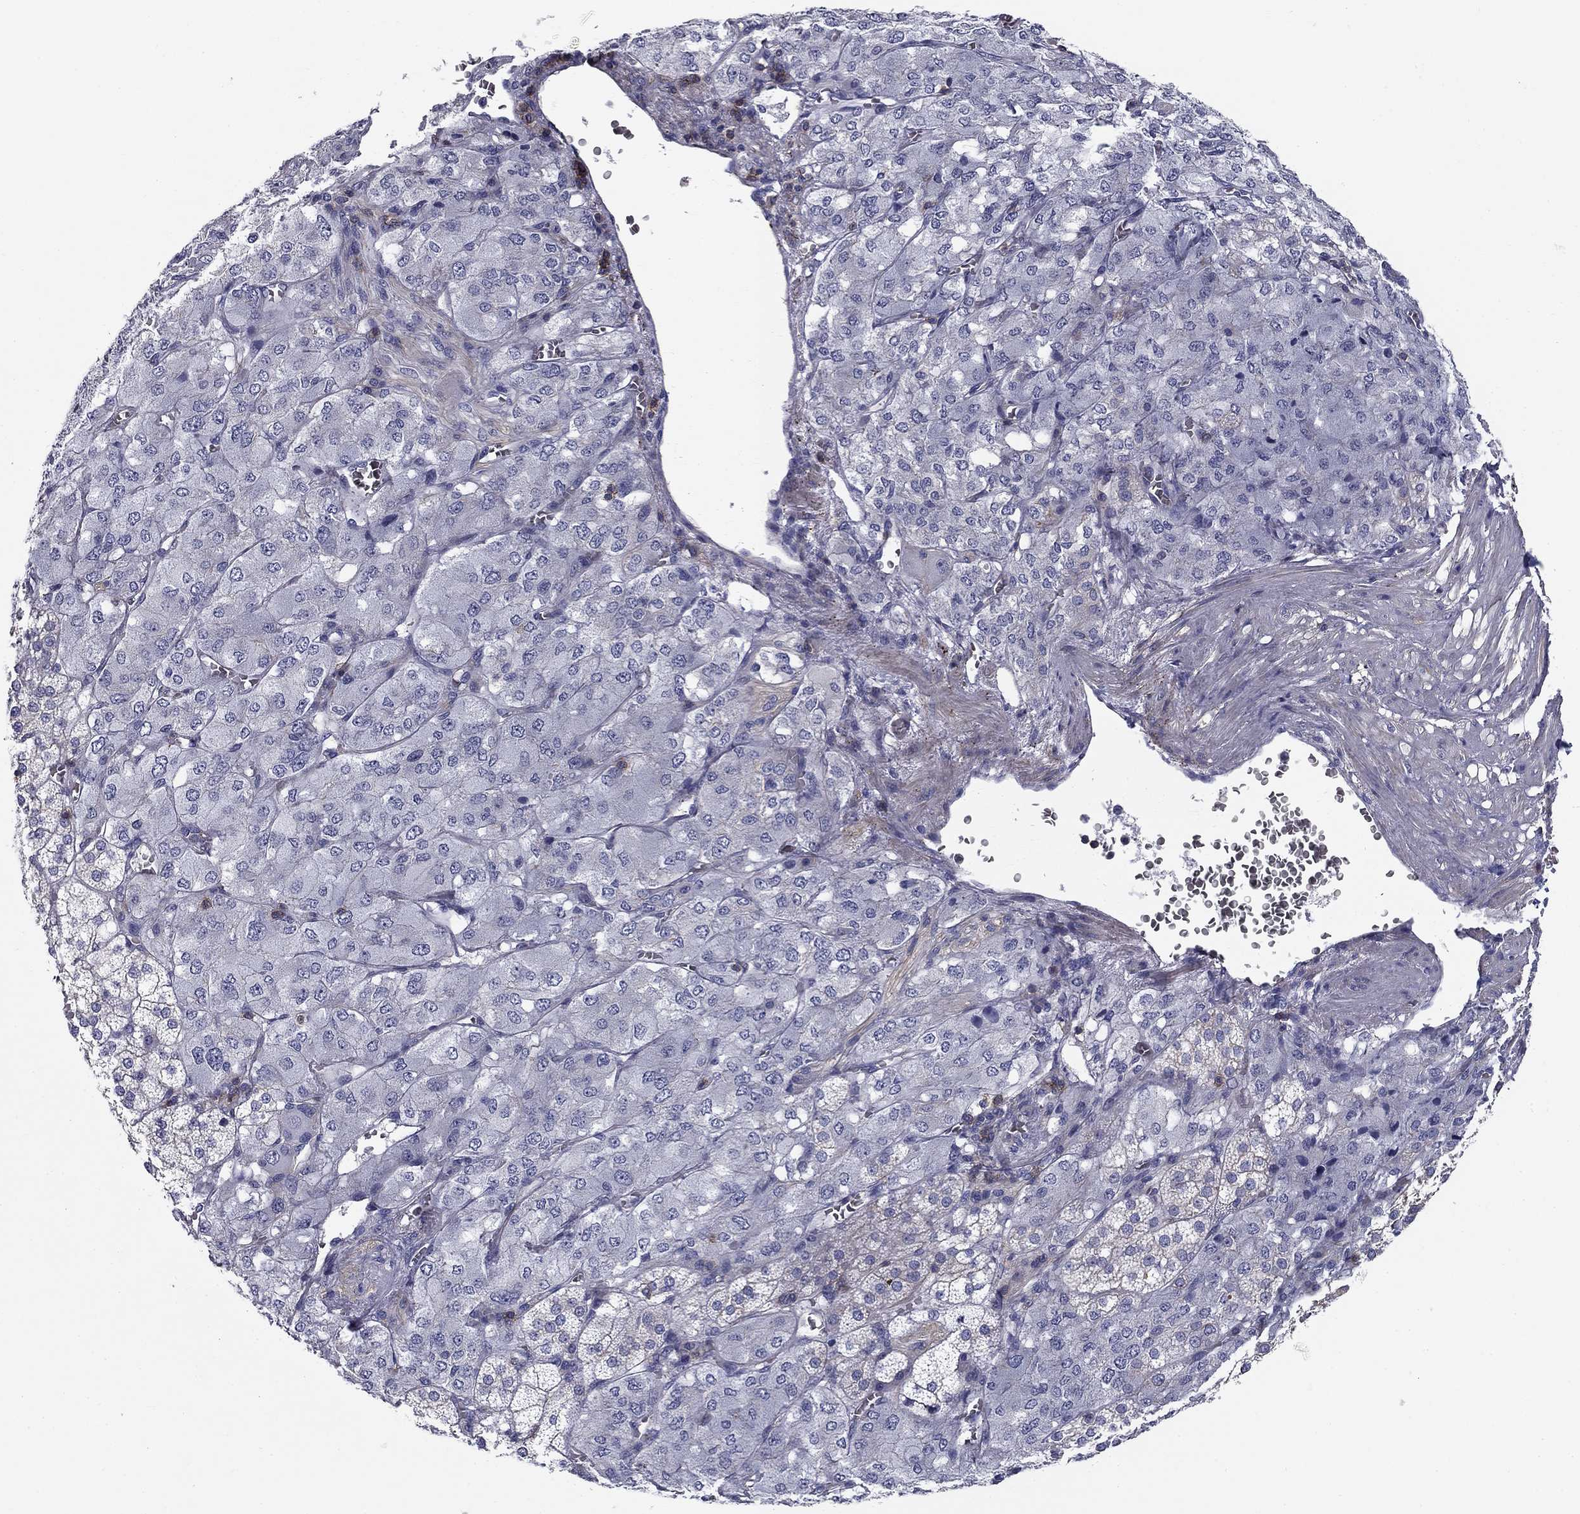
{"staining": {"intensity": "moderate", "quantity": "<25%", "location": "cytoplasmic/membranous"}, "tissue": "adrenal gland", "cell_type": "Glandular cells", "image_type": "normal", "snomed": [{"axis": "morphology", "description": "Normal tissue, NOS"}, {"axis": "topography", "description": "Adrenal gland"}], "caption": "Immunohistochemistry (IHC) histopathology image of benign human adrenal gland stained for a protein (brown), which exhibits low levels of moderate cytoplasmic/membranous expression in approximately <25% of glandular cells.", "gene": "SIT1", "patient": {"sex": "female", "age": 60}}